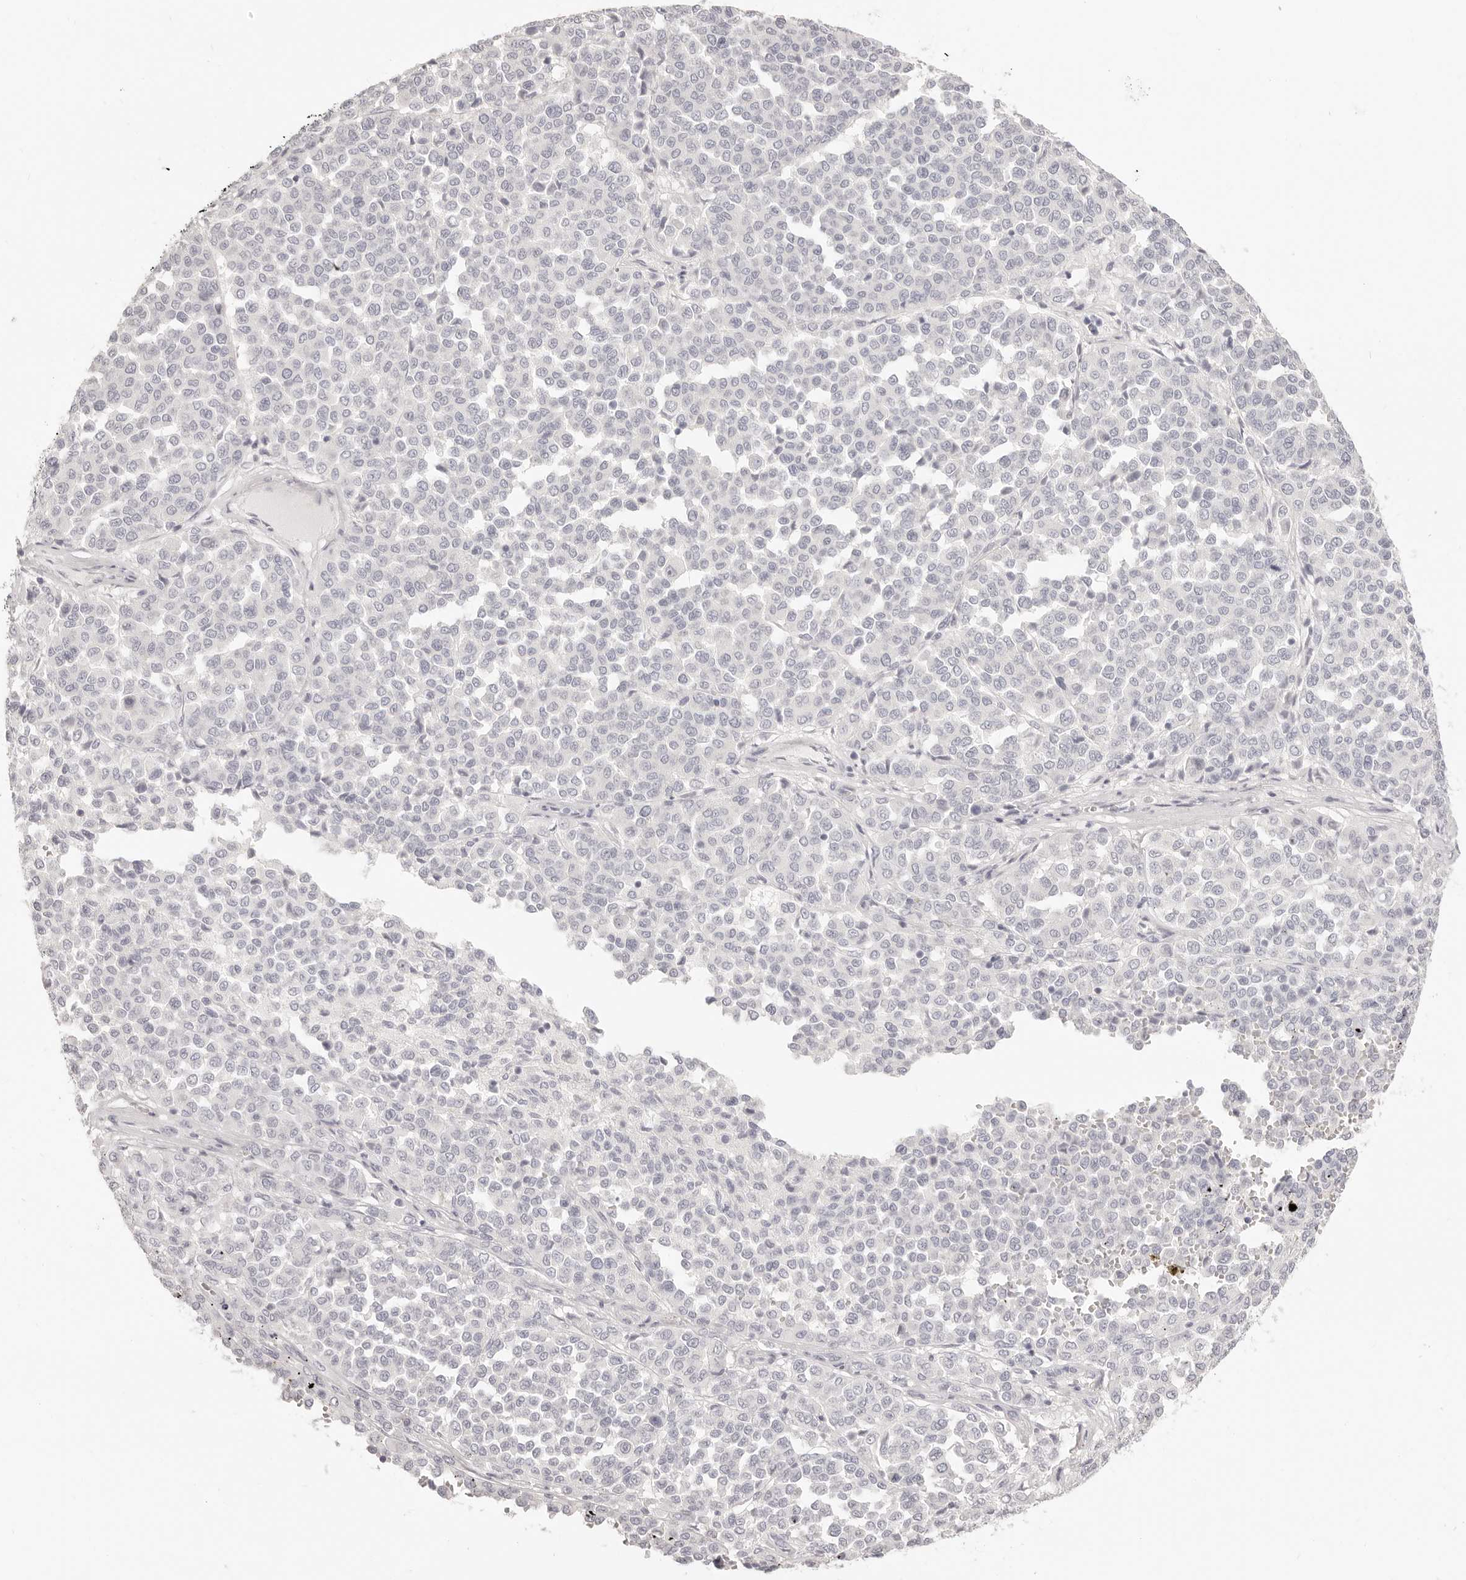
{"staining": {"intensity": "negative", "quantity": "none", "location": "none"}, "tissue": "melanoma", "cell_type": "Tumor cells", "image_type": "cancer", "snomed": [{"axis": "morphology", "description": "Malignant melanoma, Metastatic site"}, {"axis": "topography", "description": "Pancreas"}], "caption": "Immunohistochemistry micrograph of melanoma stained for a protein (brown), which demonstrates no positivity in tumor cells. The staining was performed using DAB to visualize the protein expression in brown, while the nuclei were stained in blue with hematoxylin (Magnification: 20x).", "gene": "FABP1", "patient": {"sex": "female", "age": 30}}